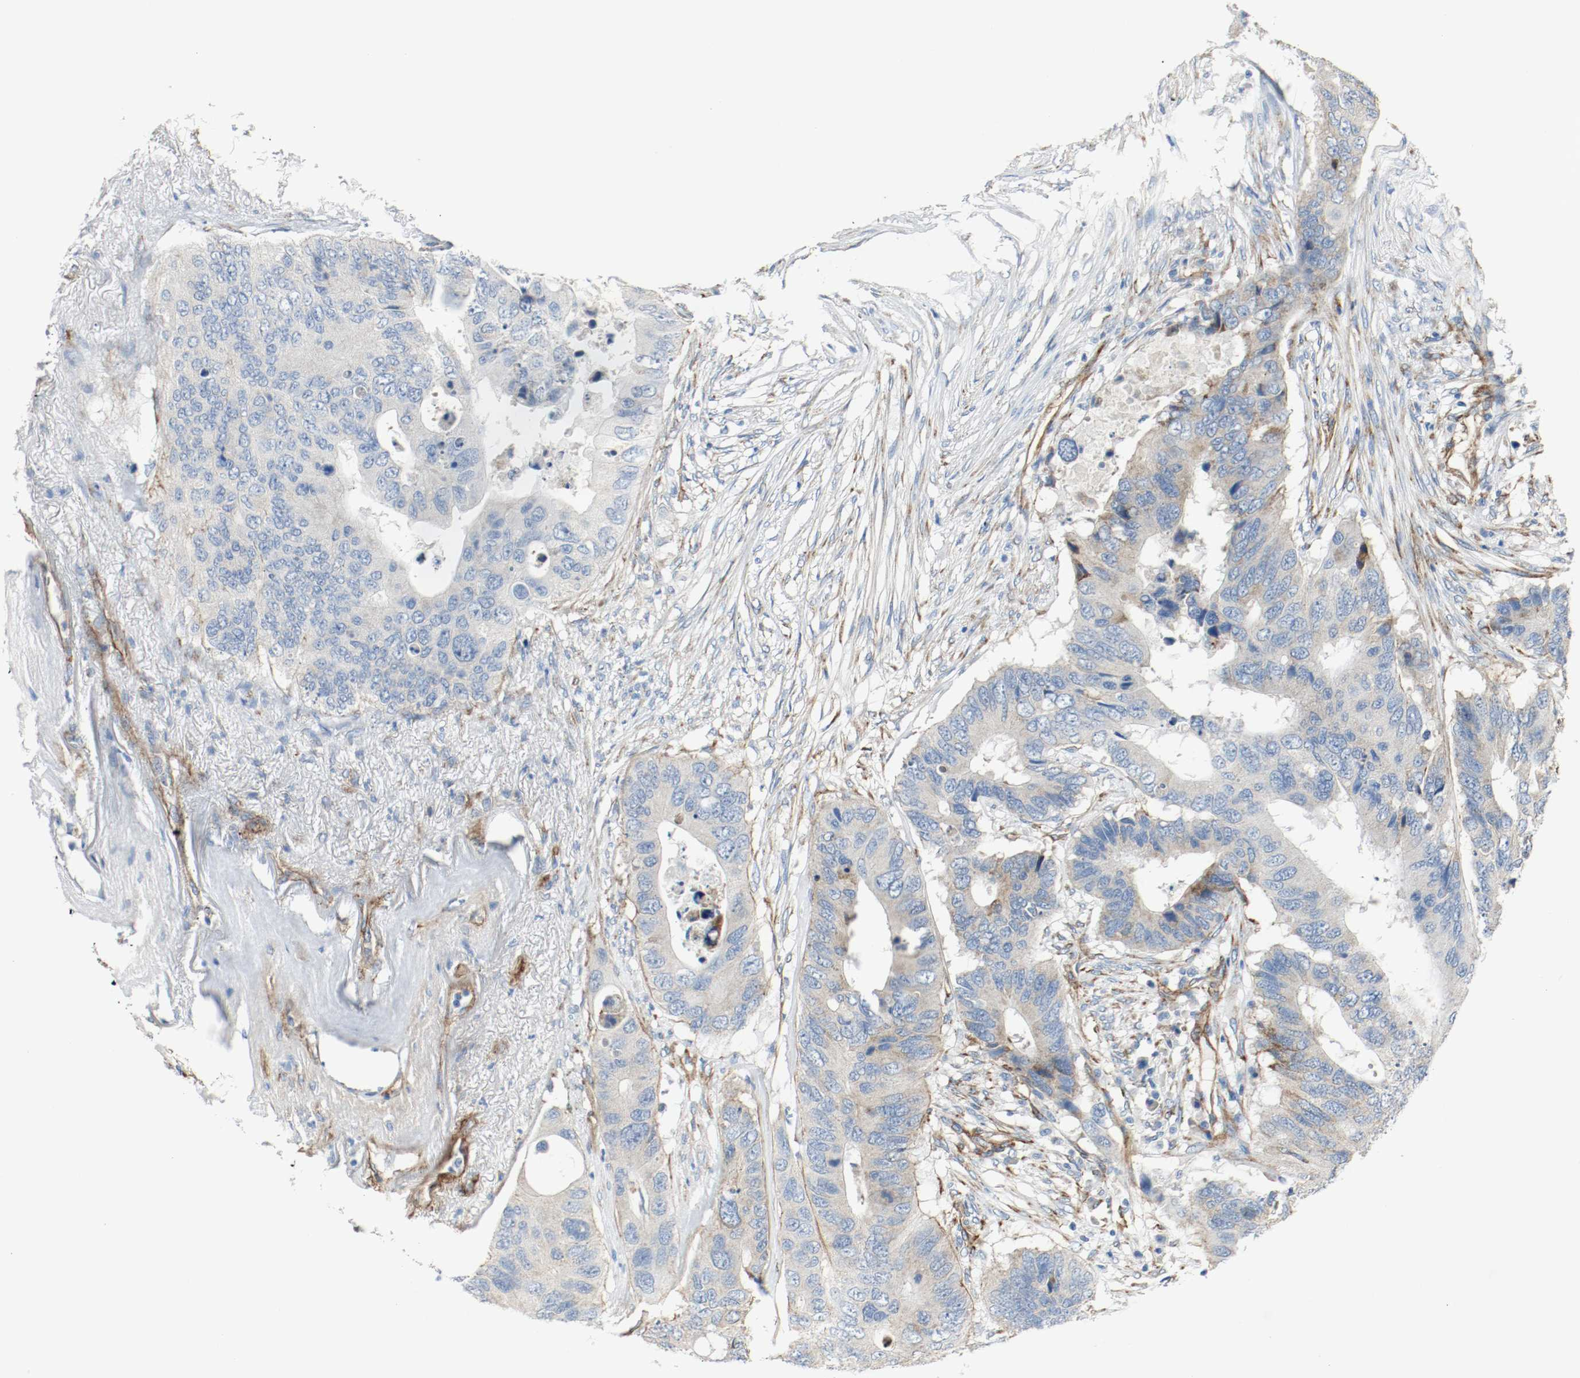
{"staining": {"intensity": "weak", "quantity": "<25%", "location": "cytoplasmic/membranous"}, "tissue": "colorectal cancer", "cell_type": "Tumor cells", "image_type": "cancer", "snomed": [{"axis": "morphology", "description": "Adenocarcinoma, NOS"}, {"axis": "topography", "description": "Colon"}], "caption": "This photomicrograph is of colorectal cancer stained with immunohistochemistry to label a protein in brown with the nuclei are counter-stained blue. There is no expression in tumor cells.", "gene": "LAMB1", "patient": {"sex": "male", "age": 71}}